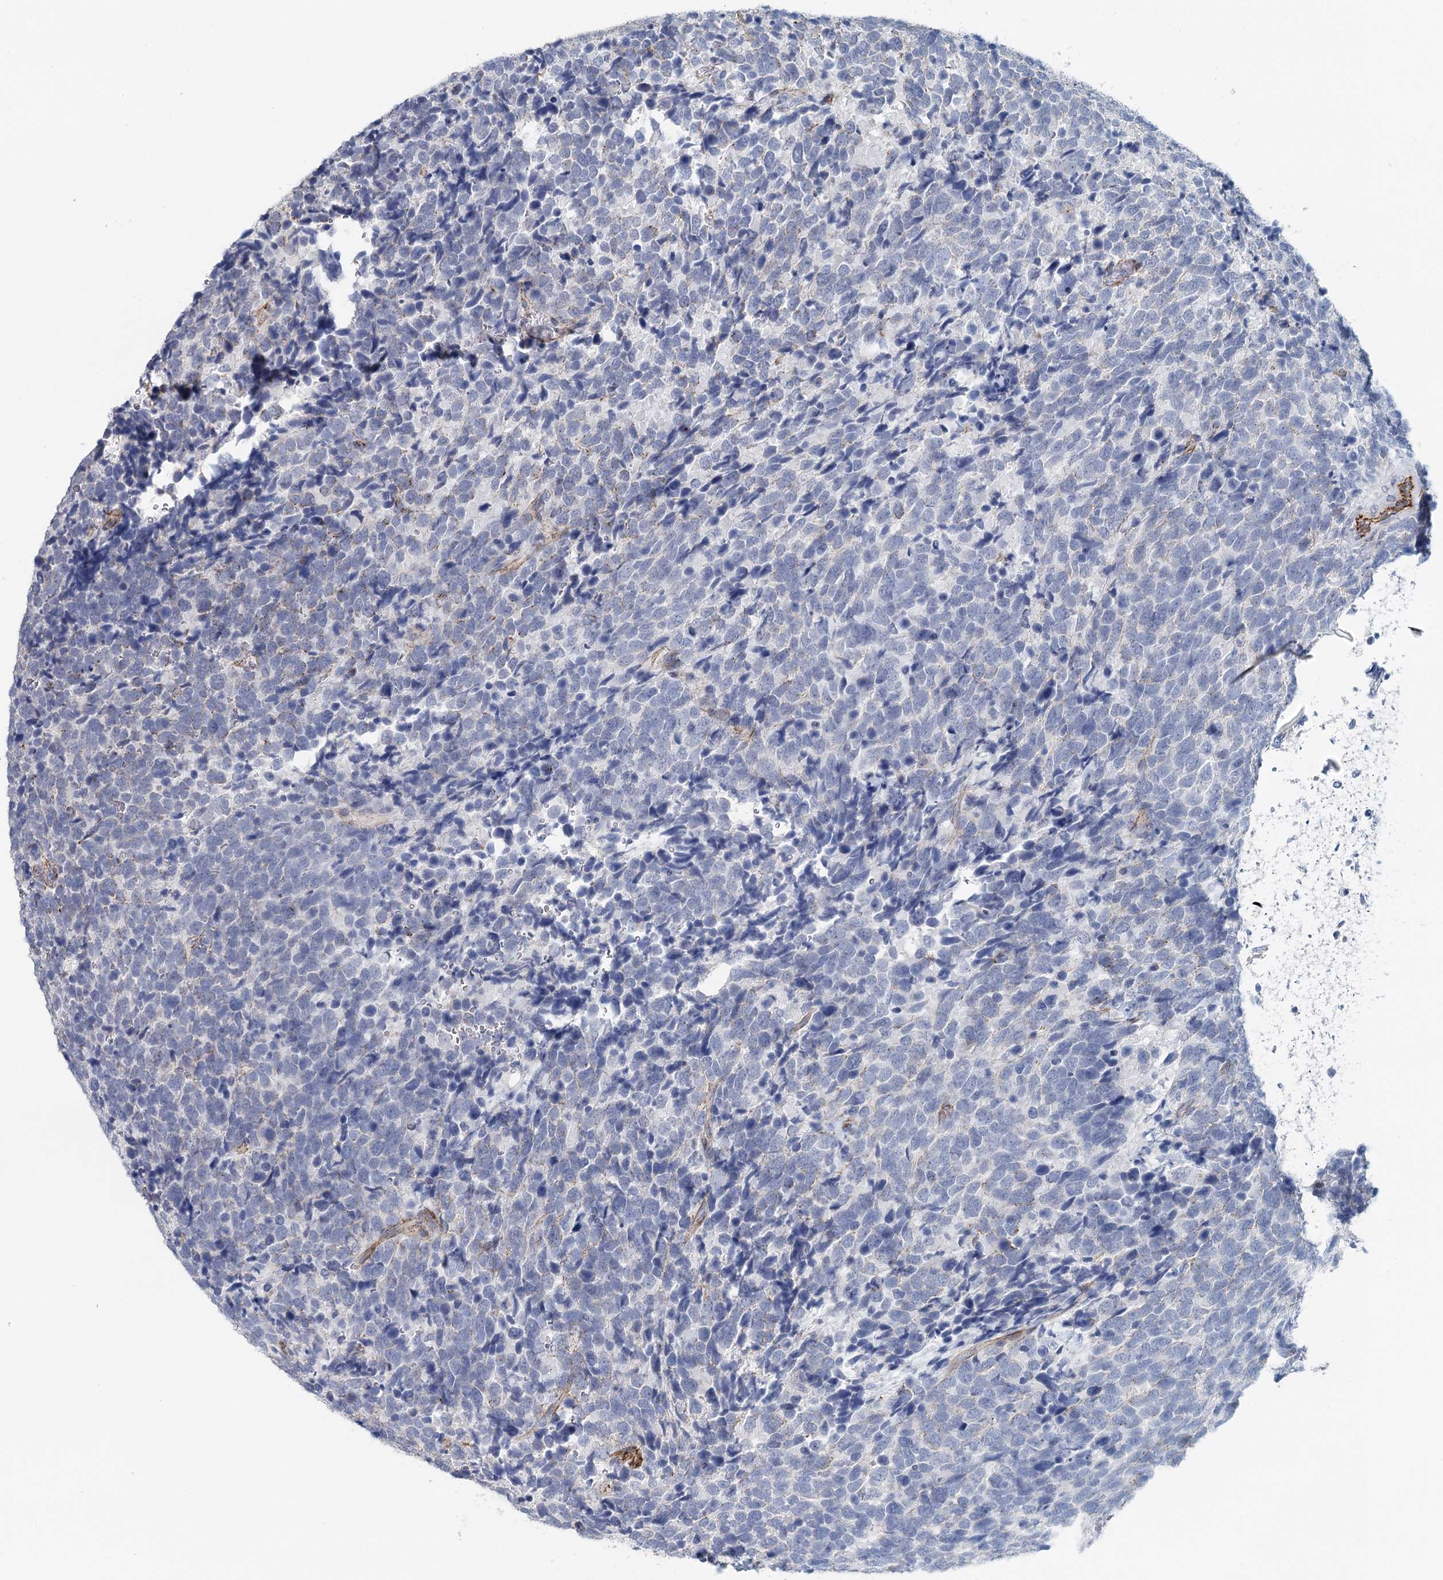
{"staining": {"intensity": "negative", "quantity": "none", "location": "none"}, "tissue": "urothelial cancer", "cell_type": "Tumor cells", "image_type": "cancer", "snomed": [{"axis": "morphology", "description": "Urothelial carcinoma, High grade"}, {"axis": "topography", "description": "Urinary bladder"}], "caption": "High magnification brightfield microscopy of urothelial cancer stained with DAB (3,3'-diaminobenzidine) (brown) and counterstained with hematoxylin (blue): tumor cells show no significant expression. (DAB IHC with hematoxylin counter stain).", "gene": "SYNPO", "patient": {"sex": "female", "age": 82}}